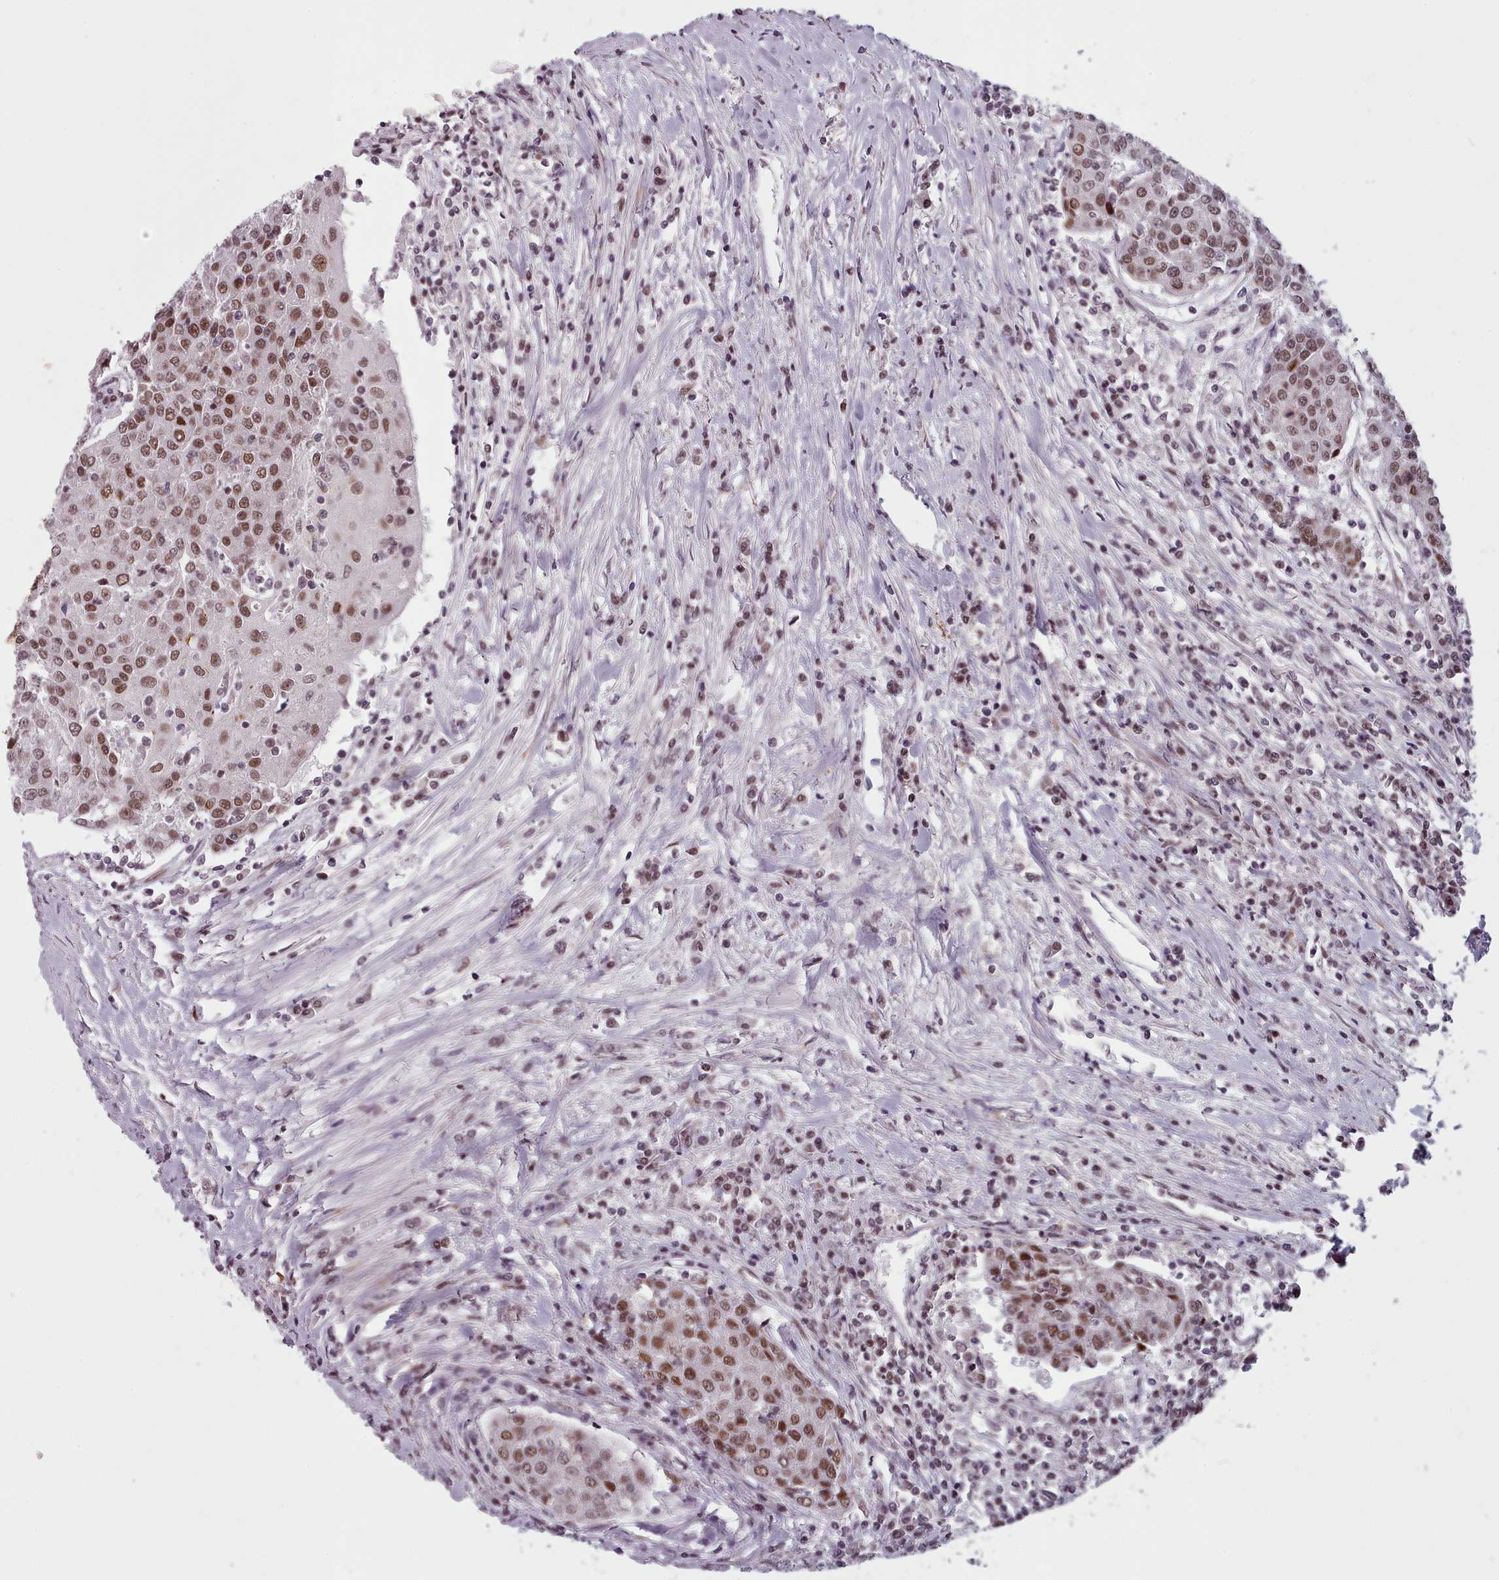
{"staining": {"intensity": "strong", "quantity": ">75%", "location": "nuclear"}, "tissue": "urothelial cancer", "cell_type": "Tumor cells", "image_type": "cancer", "snomed": [{"axis": "morphology", "description": "Urothelial carcinoma, High grade"}, {"axis": "topography", "description": "Urinary bladder"}], "caption": "Protein staining of urothelial carcinoma (high-grade) tissue shows strong nuclear expression in about >75% of tumor cells.", "gene": "SRSF9", "patient": {"sex": "female", "age": 85}}